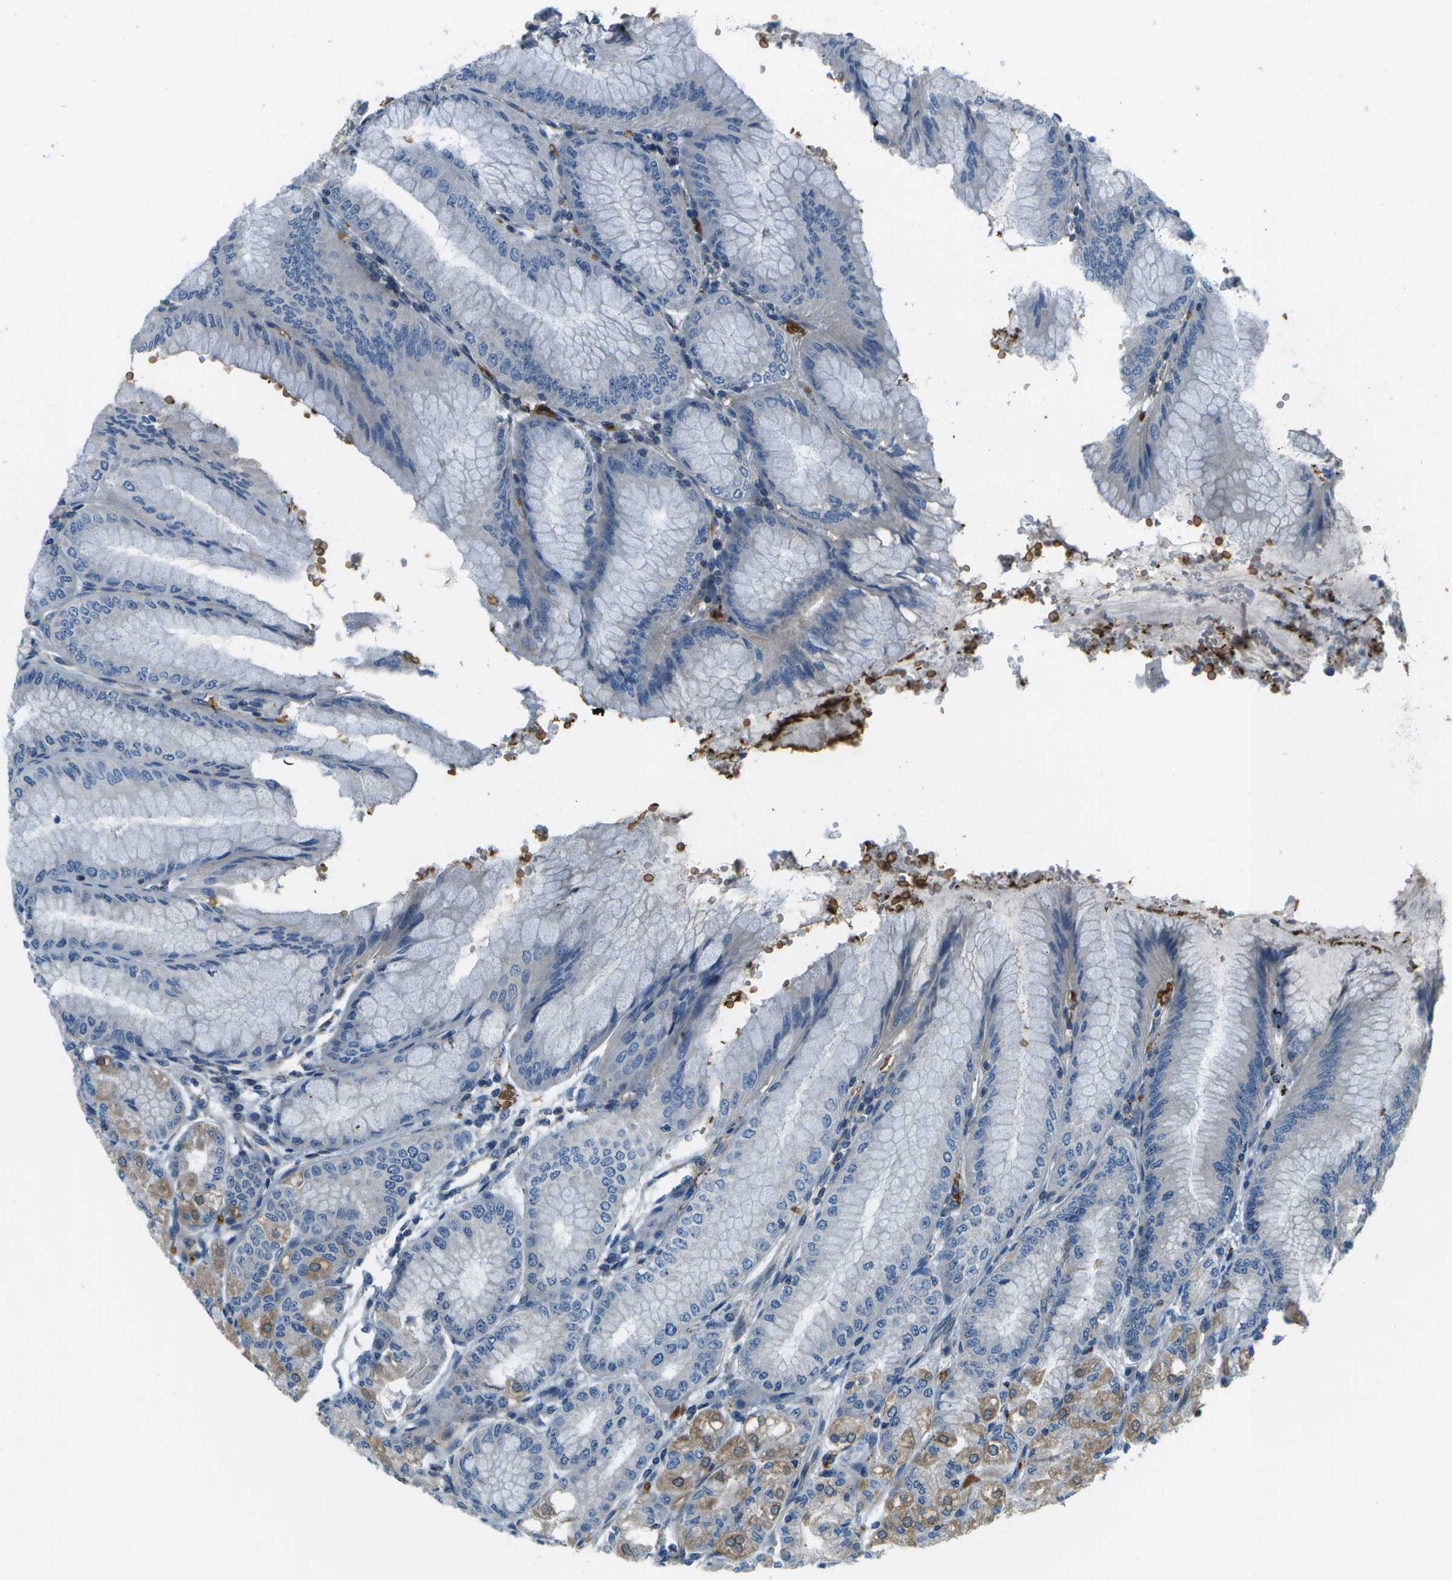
{"staining": {"intensity": "moderate", "quantity": "25%-75%", "location": "cytoplasmic/membranous"}, "tissue": "stomach", "cell_type": "Glandular cells", "image_type": "normal", "snomed": [{"axis": "morphology", "description": "Normal tissue, NOS"}, {"axis": "topography", "description": "Stomach, lower"}], "caption": "The immunohistochemical stain shows moderate cytoplasmic/membranous positivity in glandular cells of normal stomach. (IHC, brightfield microscopy, high magnification).", "gene": "CTIF", "patient": {"sex": "male", "age": 71}}